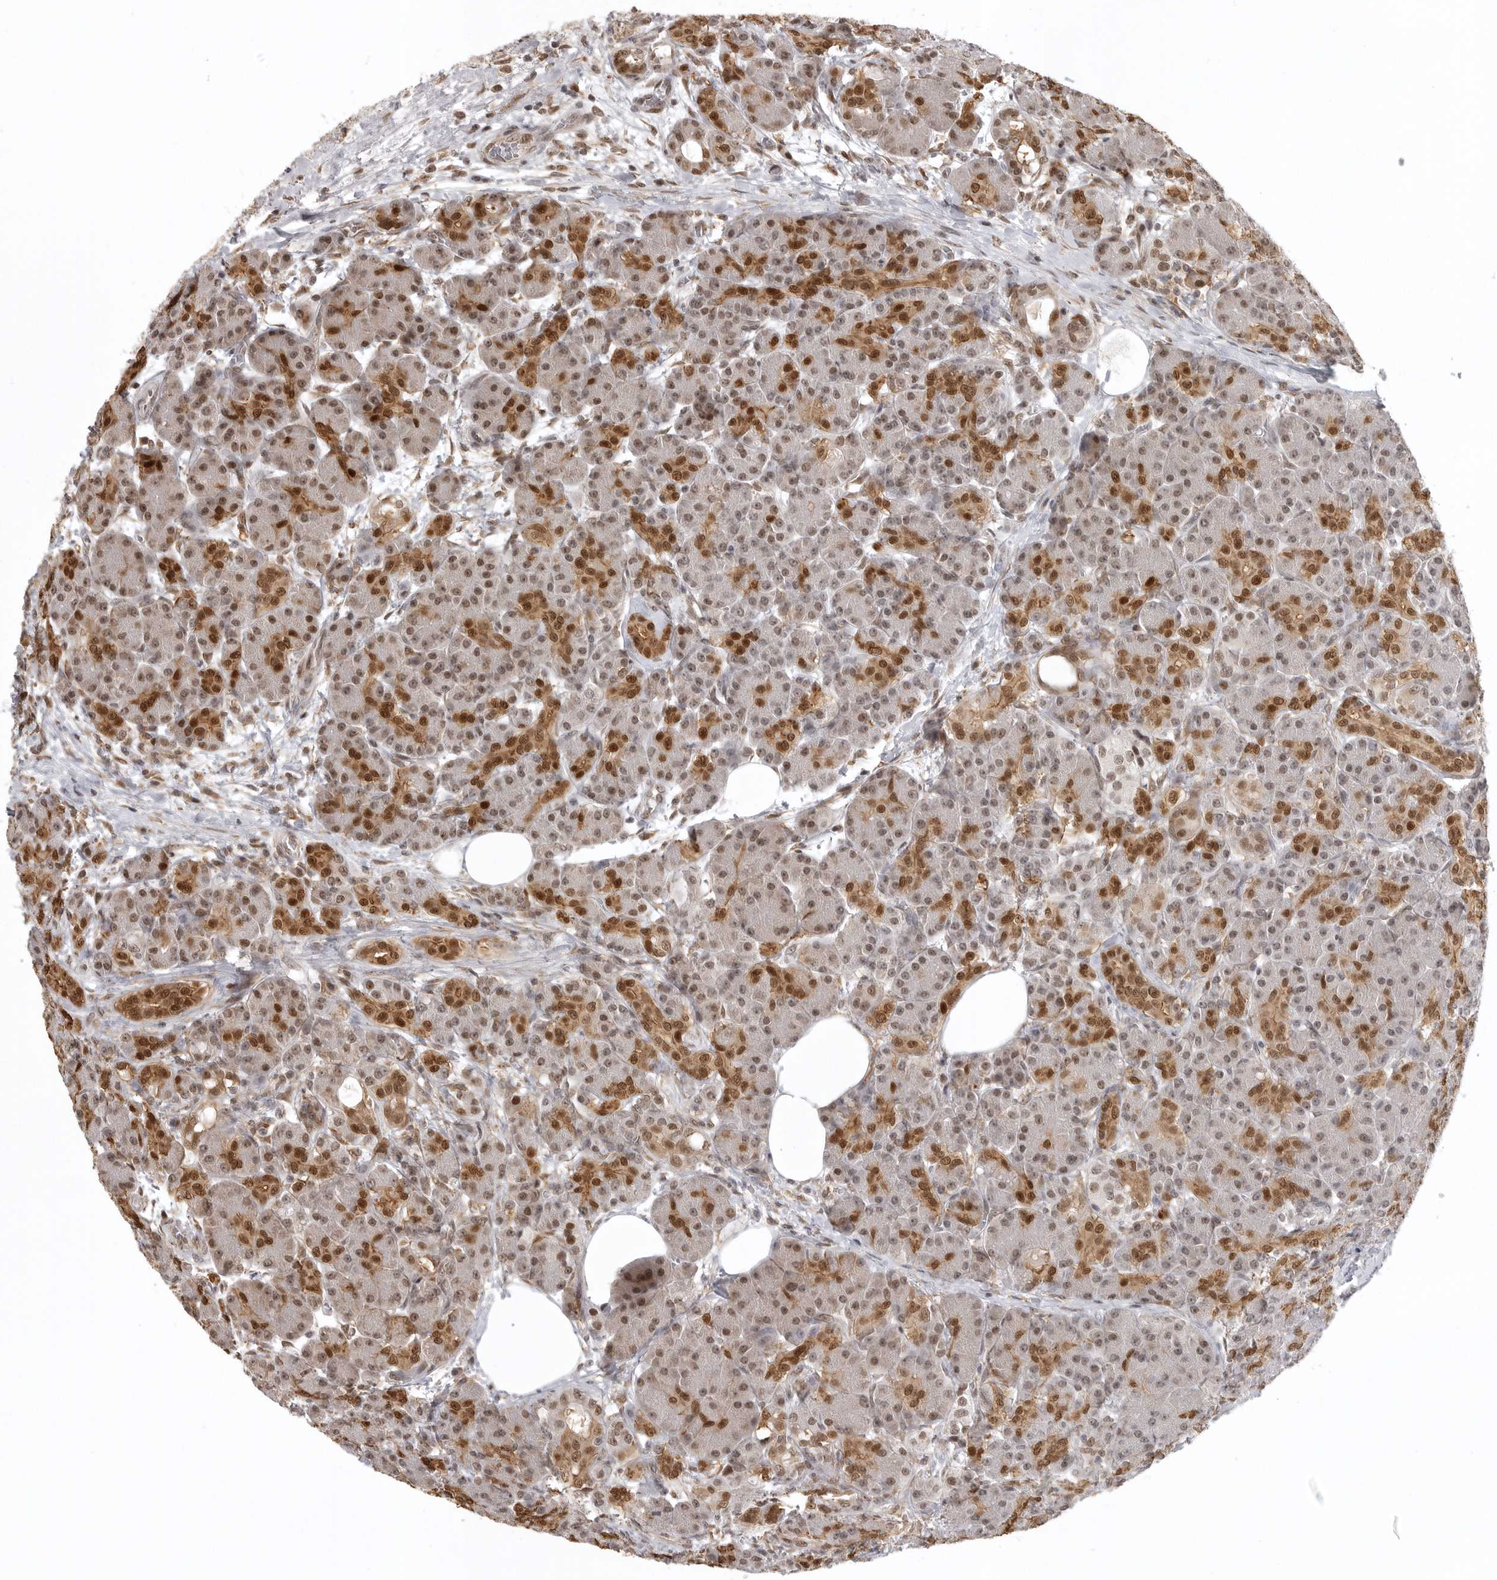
{"staining": {"intensity": "strong", "quantity": "25%-75%", "location": "nuclear"}, "tissue": "pancreas", "cell_type": "Exocrine glandular cells", "image_type": "normal", "snomed": [{"axis": "morphology", "description": "Normal tissue, NOS"}, {"axis": "topography", "description": "Pancreas"}], "caption": "The photomicrograph demonstrates immunohistochemical staining of unremarkable pancreas. There is strong nuclear staining is appreciated in about 25%-75% of exocrine glandular cells. (DAB = brown stain, brightfield microscopy at high magnification).", "gene": "ISG20L2", "patient": {"sex": "male", "age": 63}}